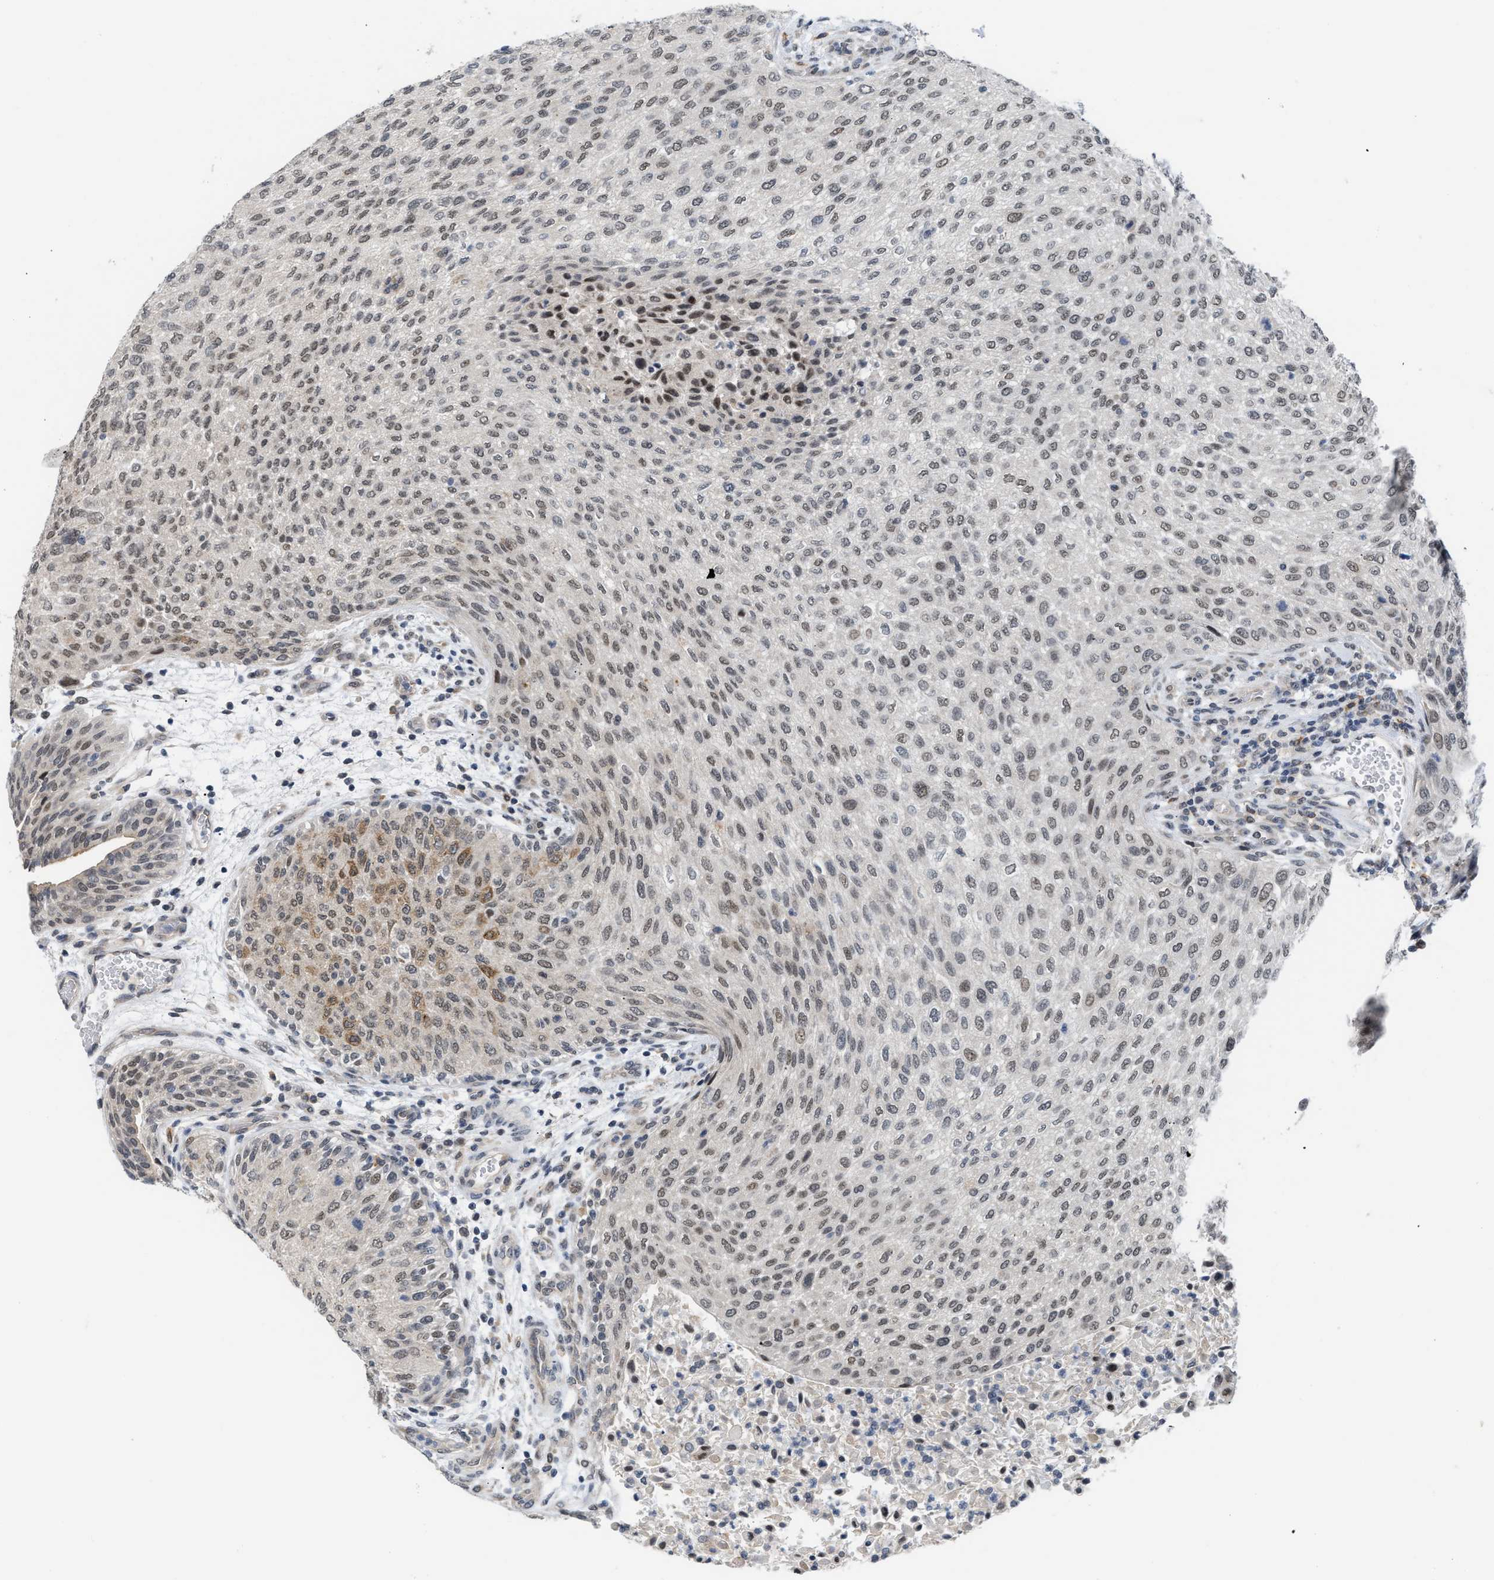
{"staining": {"intensity": "weak", "quantity": ">75%", "location": "cytoplasmic/membranous,nuclear"}, "tissue": "urothelial cancer", "cell_type": "Tumor cells", "image_type": "cancer", "snomed": [{"axis": "morphology", "description": "Urothelial carcinoma, Low grade"}, {"axis": "morphology", "description": "Urothelial carcinoma, High grade"}, {"axis": "topography", "description": "Urinary bladder"}], "caption": "Immunohistochemical staining of human high-grade urothelial carcinoma demonstrates low levels of weak cytoplasmic/membranous and nuclear positivity in approximately >75% of tumor cells. Immunohistochemistry (ihc) stains the protein of interest in brown and the nuclei are stained blue.", "gene": "TXNRD3", "patient": {"sex": "male", "age": 35}}